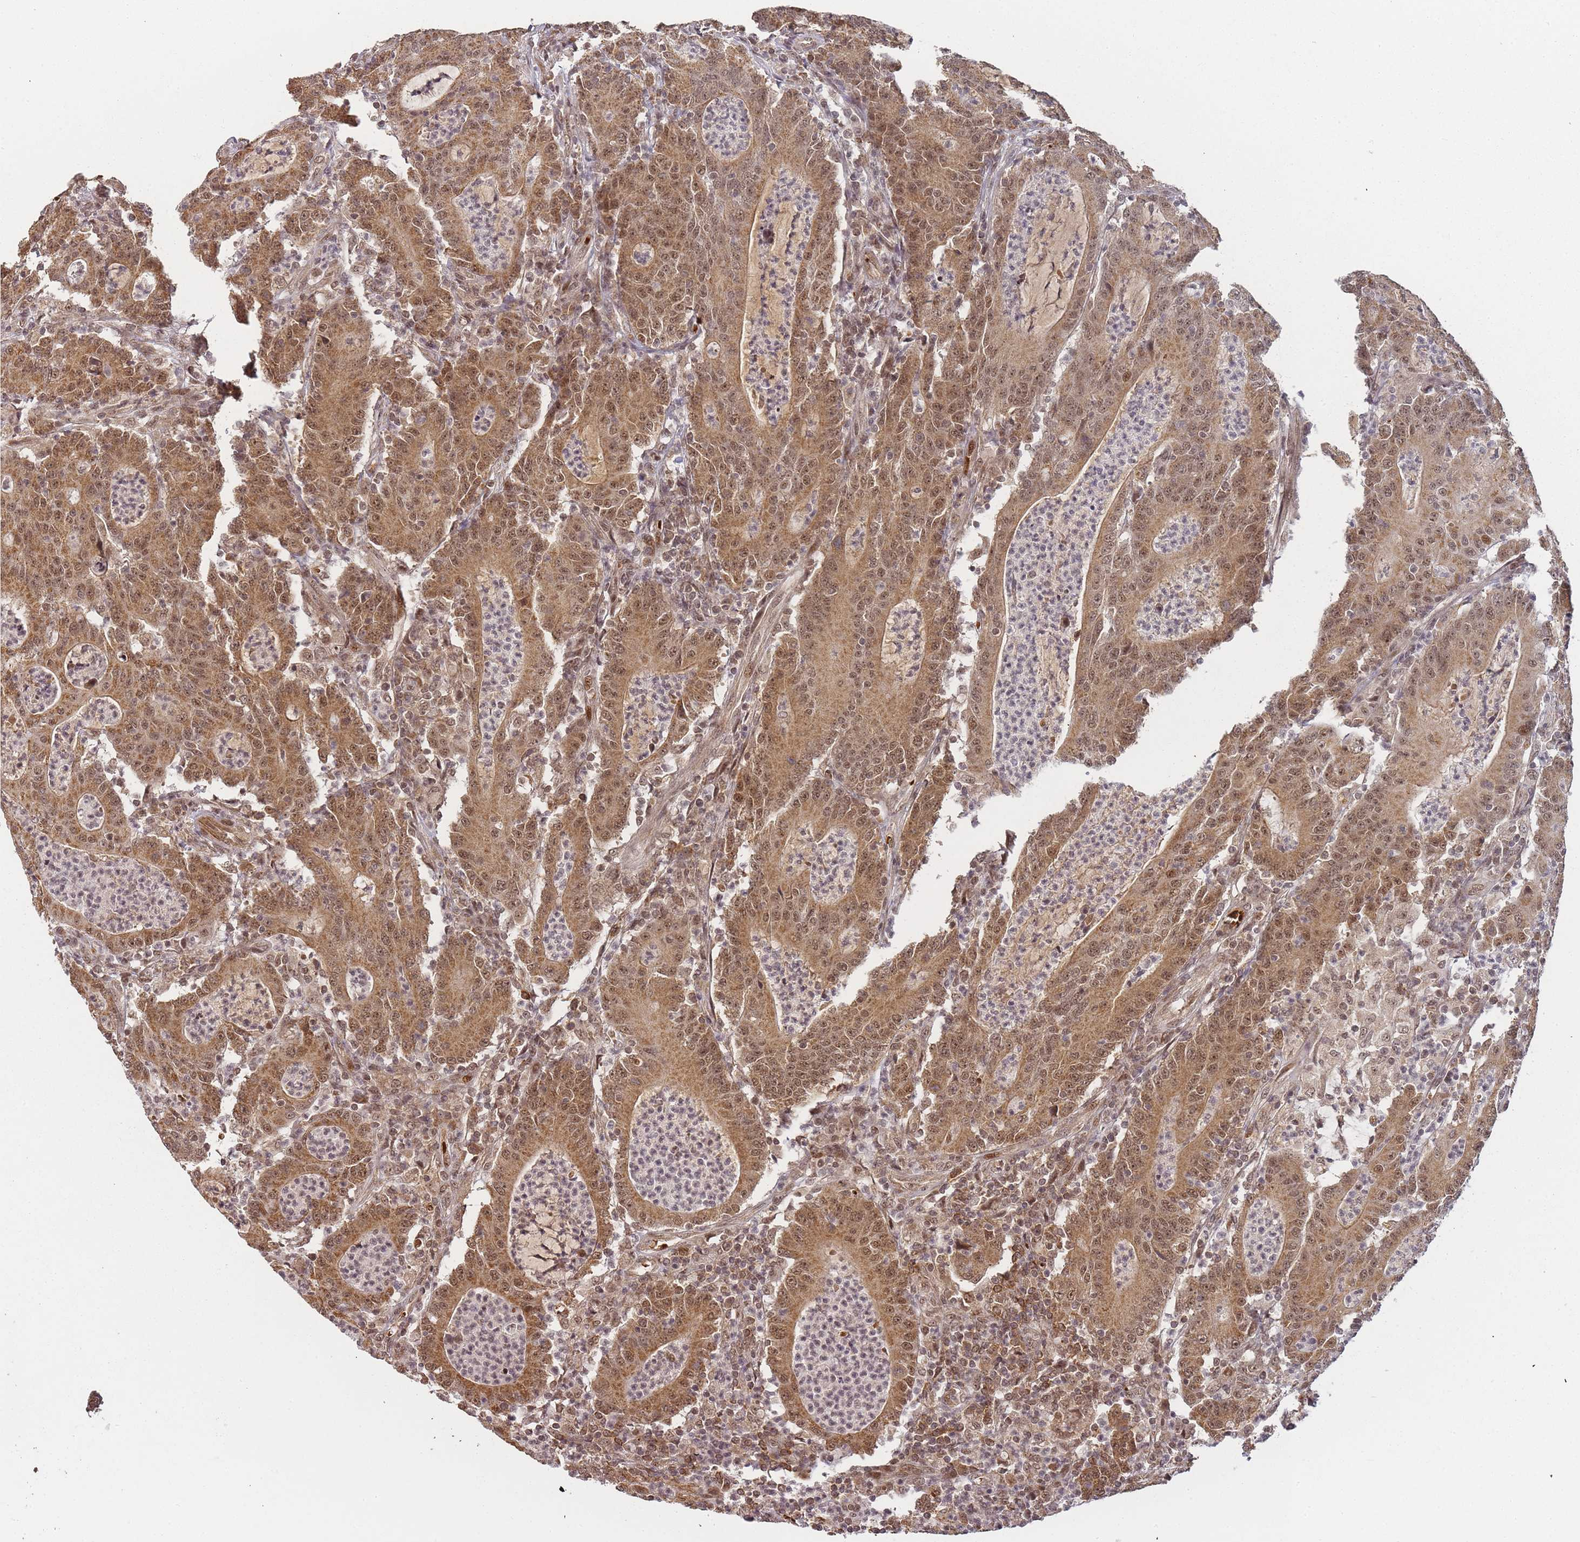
{"staining": {"intensity": "moderate", "quantity": ">75%", "location": "cytoplasmic/membranous,nuclear"}, "tissue": "colorectal cancer", "cell_type": "Tumor cells", "image_type": "cancer", "snomed": [{"axis": "morphology", "description": "Adenocarcinoma, NOS"}, {"axis": "topography", "description": "Colon"}], "caption": "Colorectal adenocarcinoma tissue displays moderate cytoplasmic/membranous and nuclear staining in approximately >75% of tumor cells, visualized by immunohistochemistry. (DAB = brown stain, brightfield microscopy at high magnification).", "gene": "ZNF497", "patient": {"sex": "male", "age": 83}}